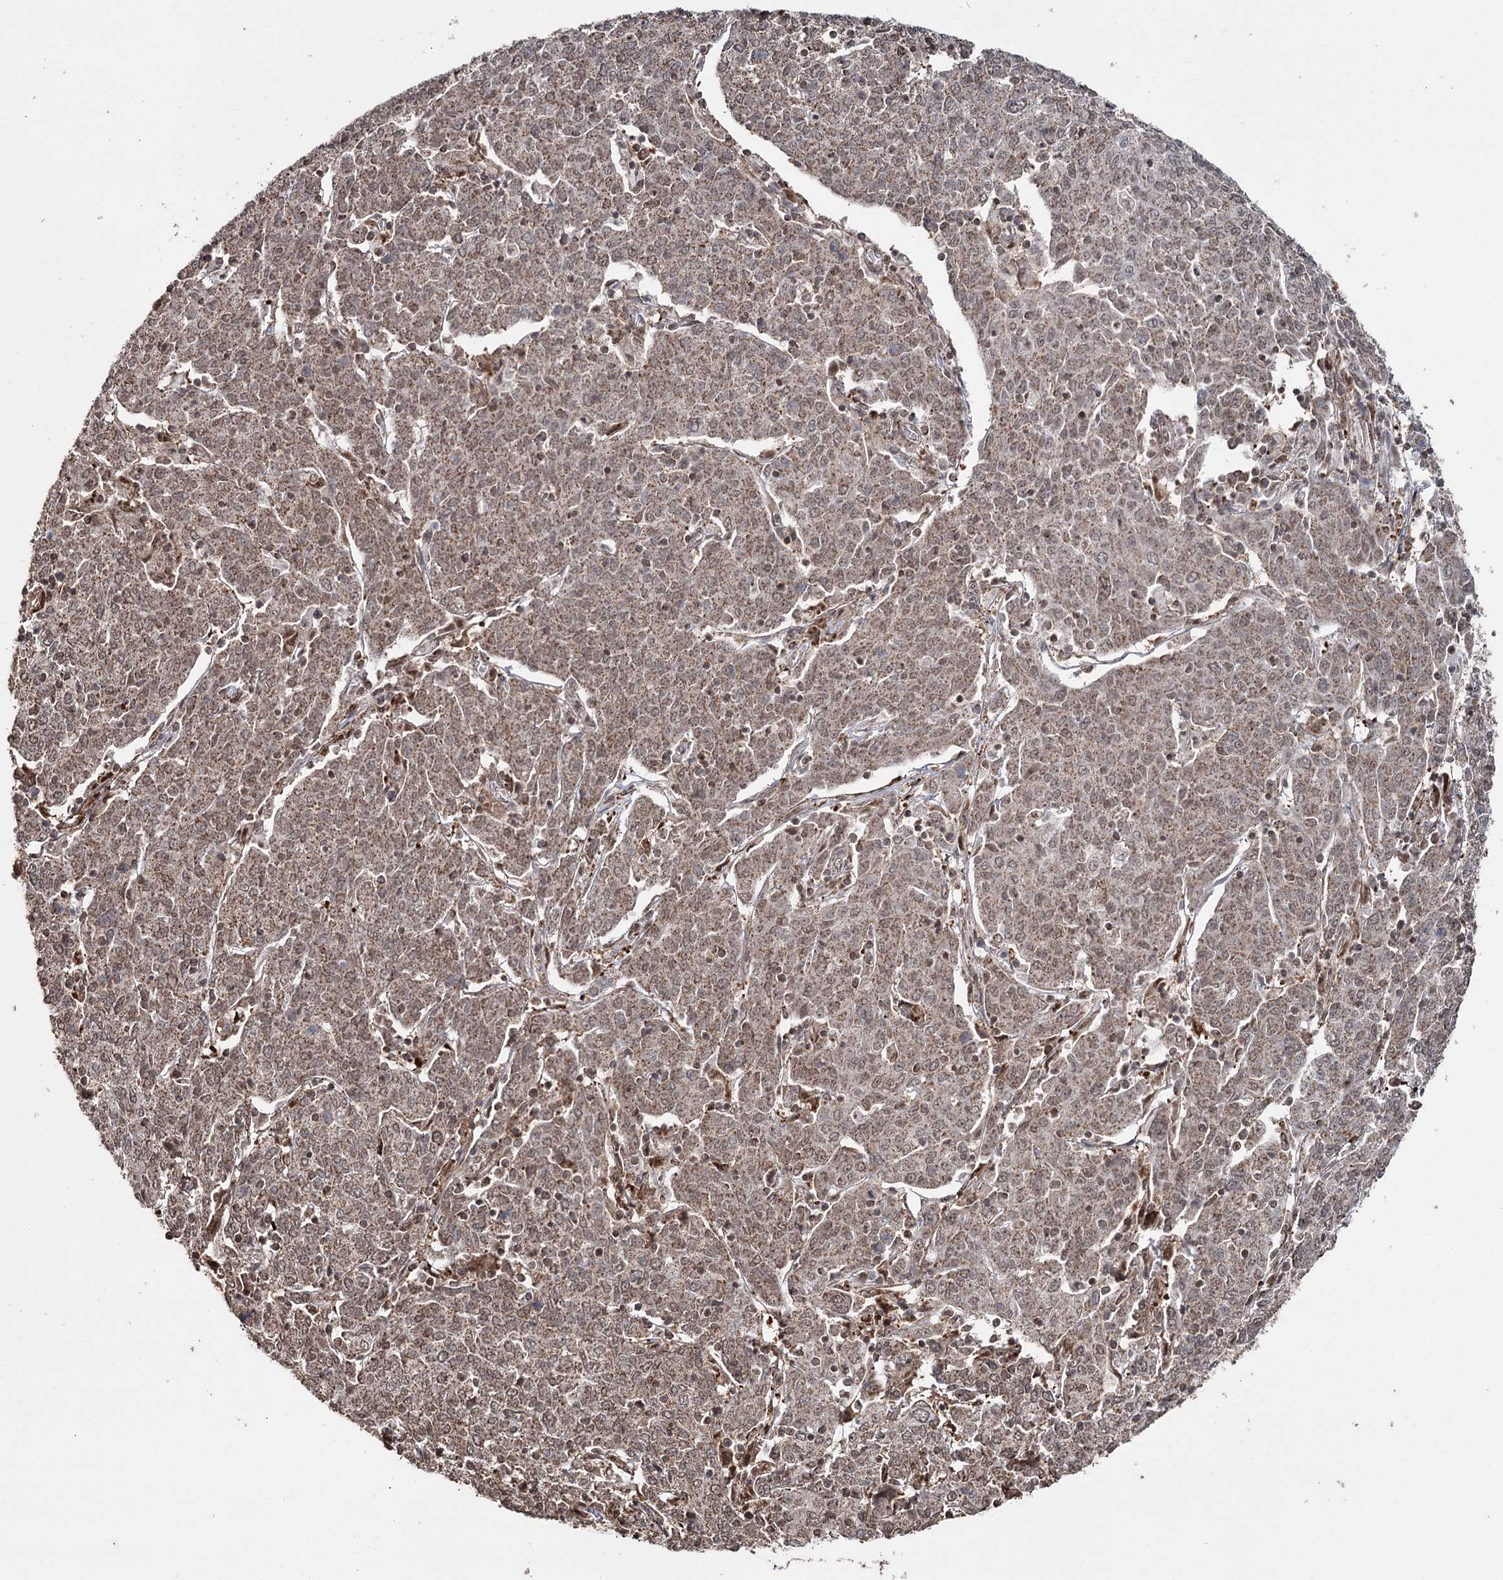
{"staining": {"intensity": "moderate", "quantity": ">75%", "location": "cytoplasmic/membranous,nuclear"}, "tissue": "cervical cancer", "cell_type": "Tumor cells", "image_type": "cancer", "snomed": [{"axis": "morphology", "description": "Squamous cell carcinoma, NOS"}, {"axis": "topography", "description": "Cervix"}], "caption": "Moderate cytoplasmic/membranous and nuclear protein staining is appreciated in about >75% of tumor cells in squamous cell carcinoma (cervical).", "gene": "PDHX", "patient": {"sex": "female", "age": 67}}